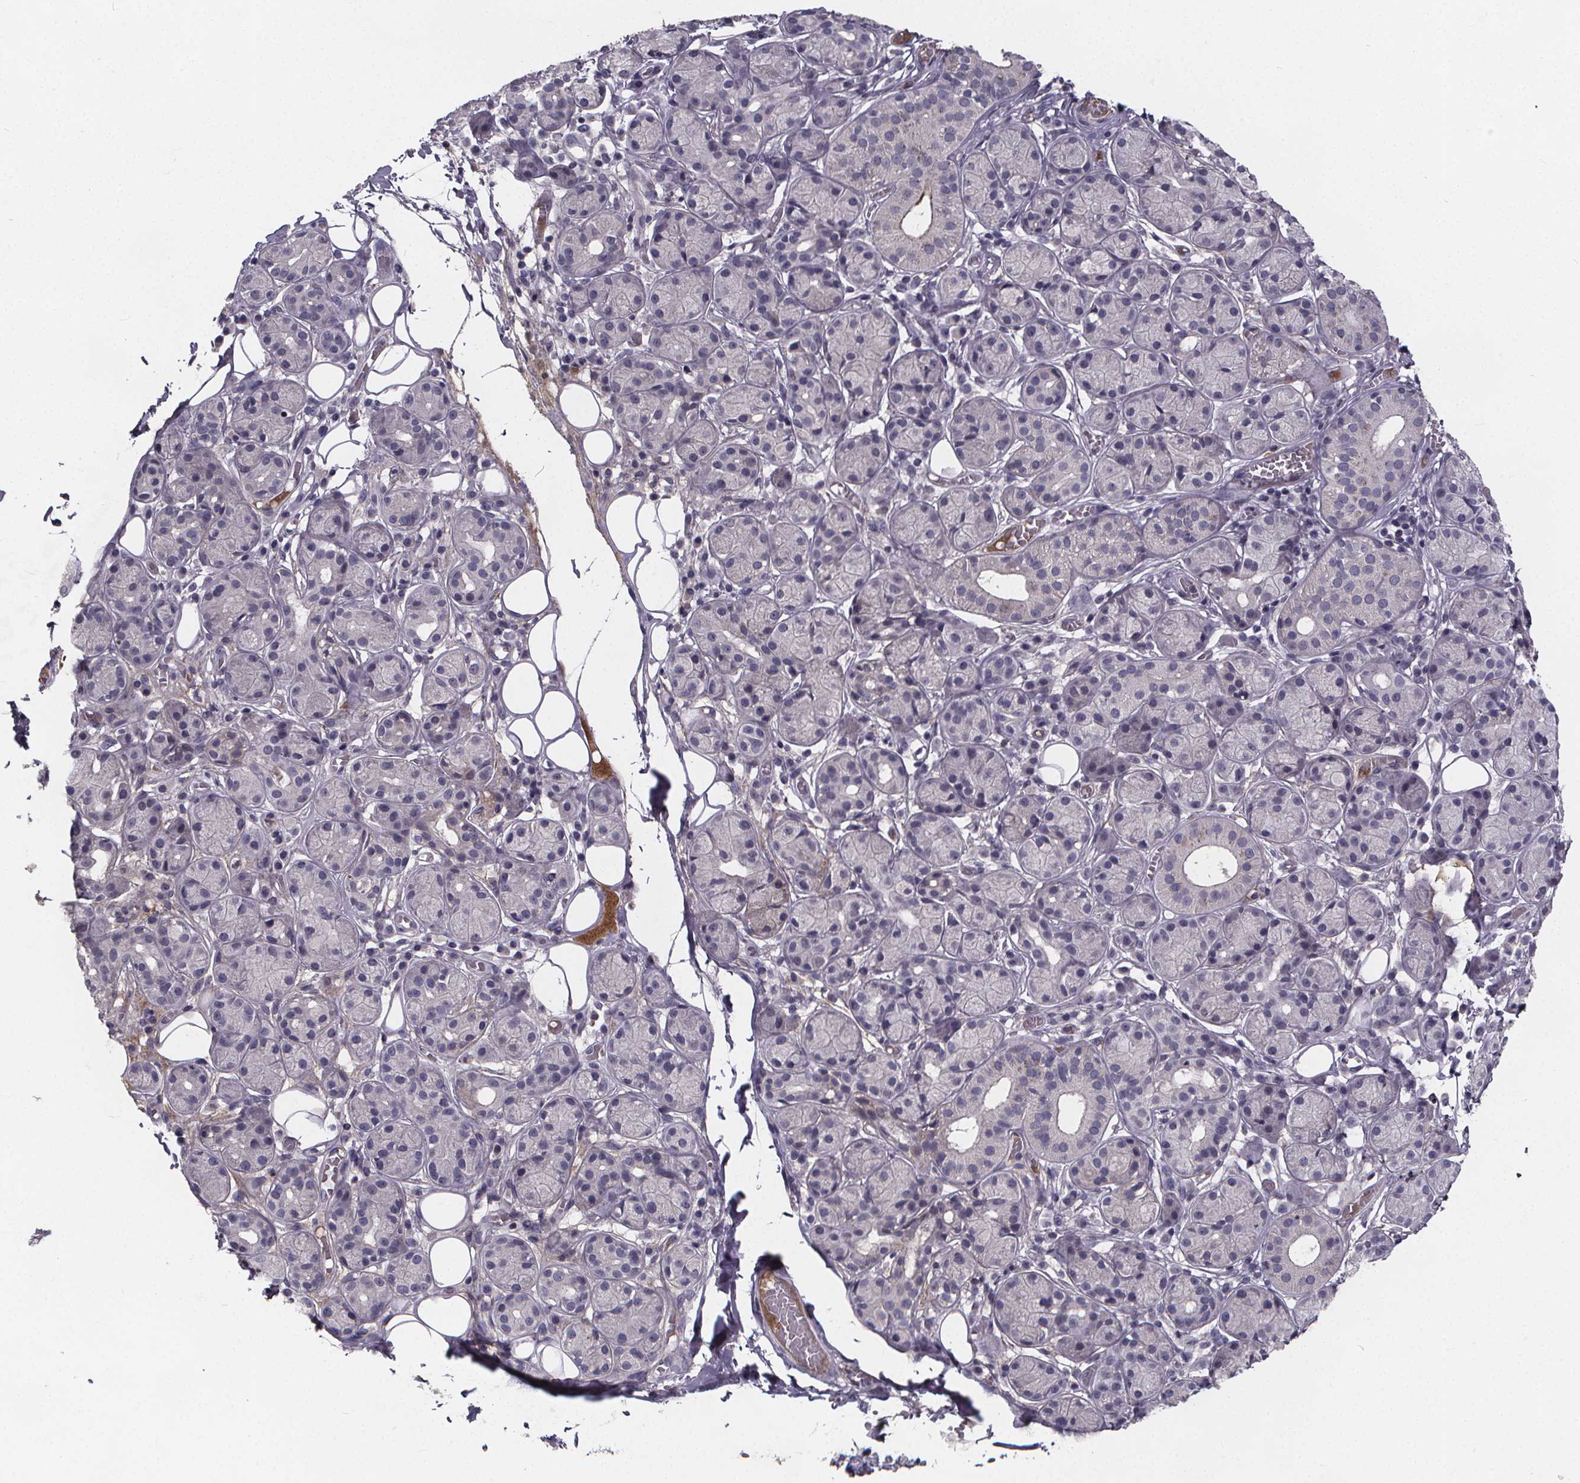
{"staining": {"intensity": "negative", "quantity": "none", "location": "none"}, "tissue": "salivary gland", "cell_type": "Glandular cells", "image_type": "normal", "snomed": [{"axis": "morphology", "description": "Normal tissue, NOS"}, {"axis": "topography", "description": "Salivary gland"}, {"axis": "topography", "description": "Peripheral nerve tissue"}], "caption": "A photomicrograph of human salivary gland is negative for staining in glandular cells. (DAB IHC with hematoxylin counter stain).", "gene": "AGT", "patient": {"sex": "male", "age": 71}}